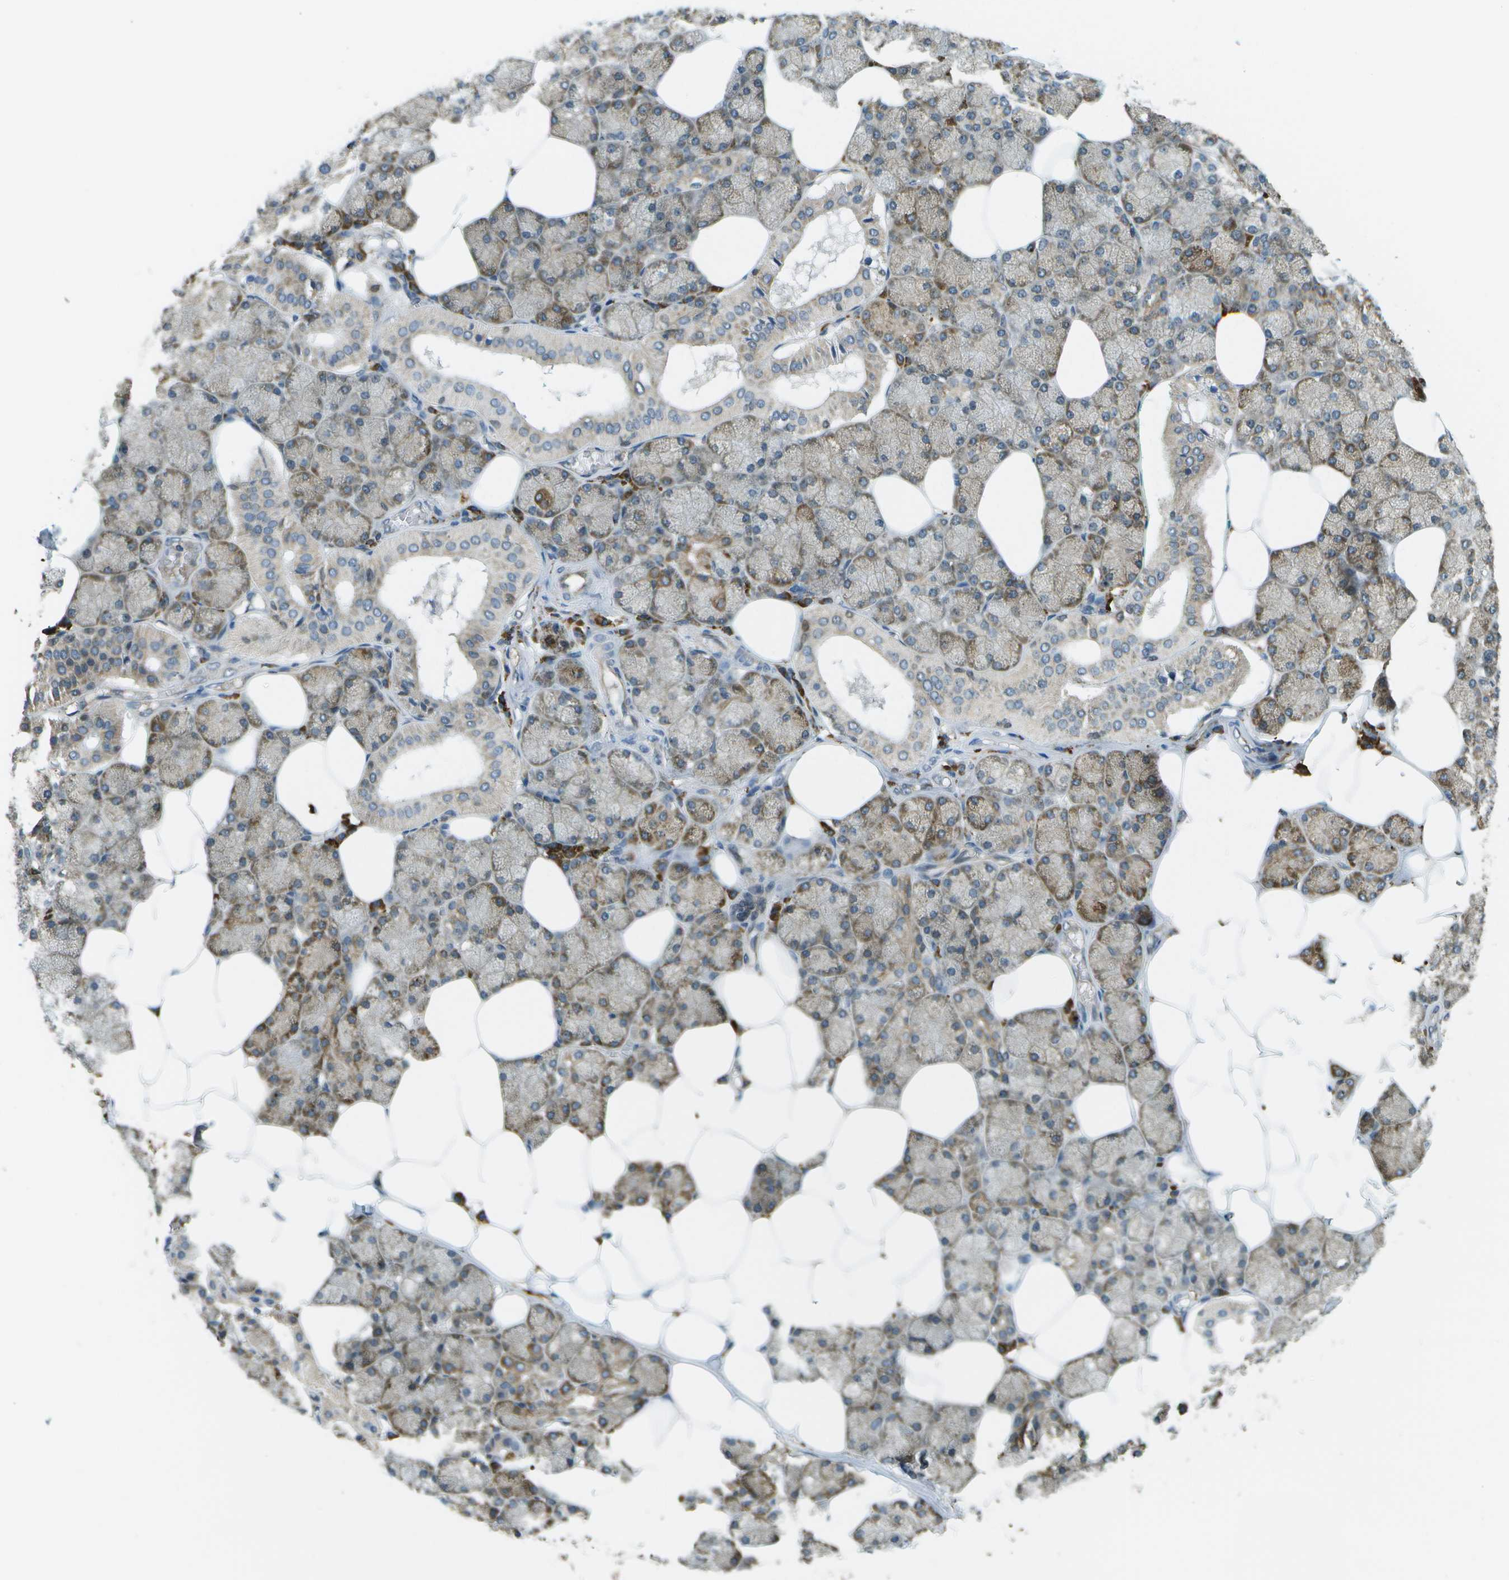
{"staining": {"intensity": "moderate", "quantity": "25%-75%", "location": "cytoplasmic/membranous"}, "tissue": "salivary gland", "cell_type": "Glandular cells", "image_type": "normal", "snomed": [{"axis": "morphology", "description": "Normal tissue, NOS"}, {"axis": "topography", "description": "Salivary gland"}], "caption": "Glandular cells demonstrate medium levels of moderate cytoplasmic/membranous staining in approximately 25%-75% of cells in normal human salivary gland. The protein is stained brown, and the nuclei are stained in blue (DAB (3,3'-diaminobenzidine) IHC with brightfield microscopy, high magnification).", "gene": "USP30", "patient": {"sex": "male", "age": 62}}